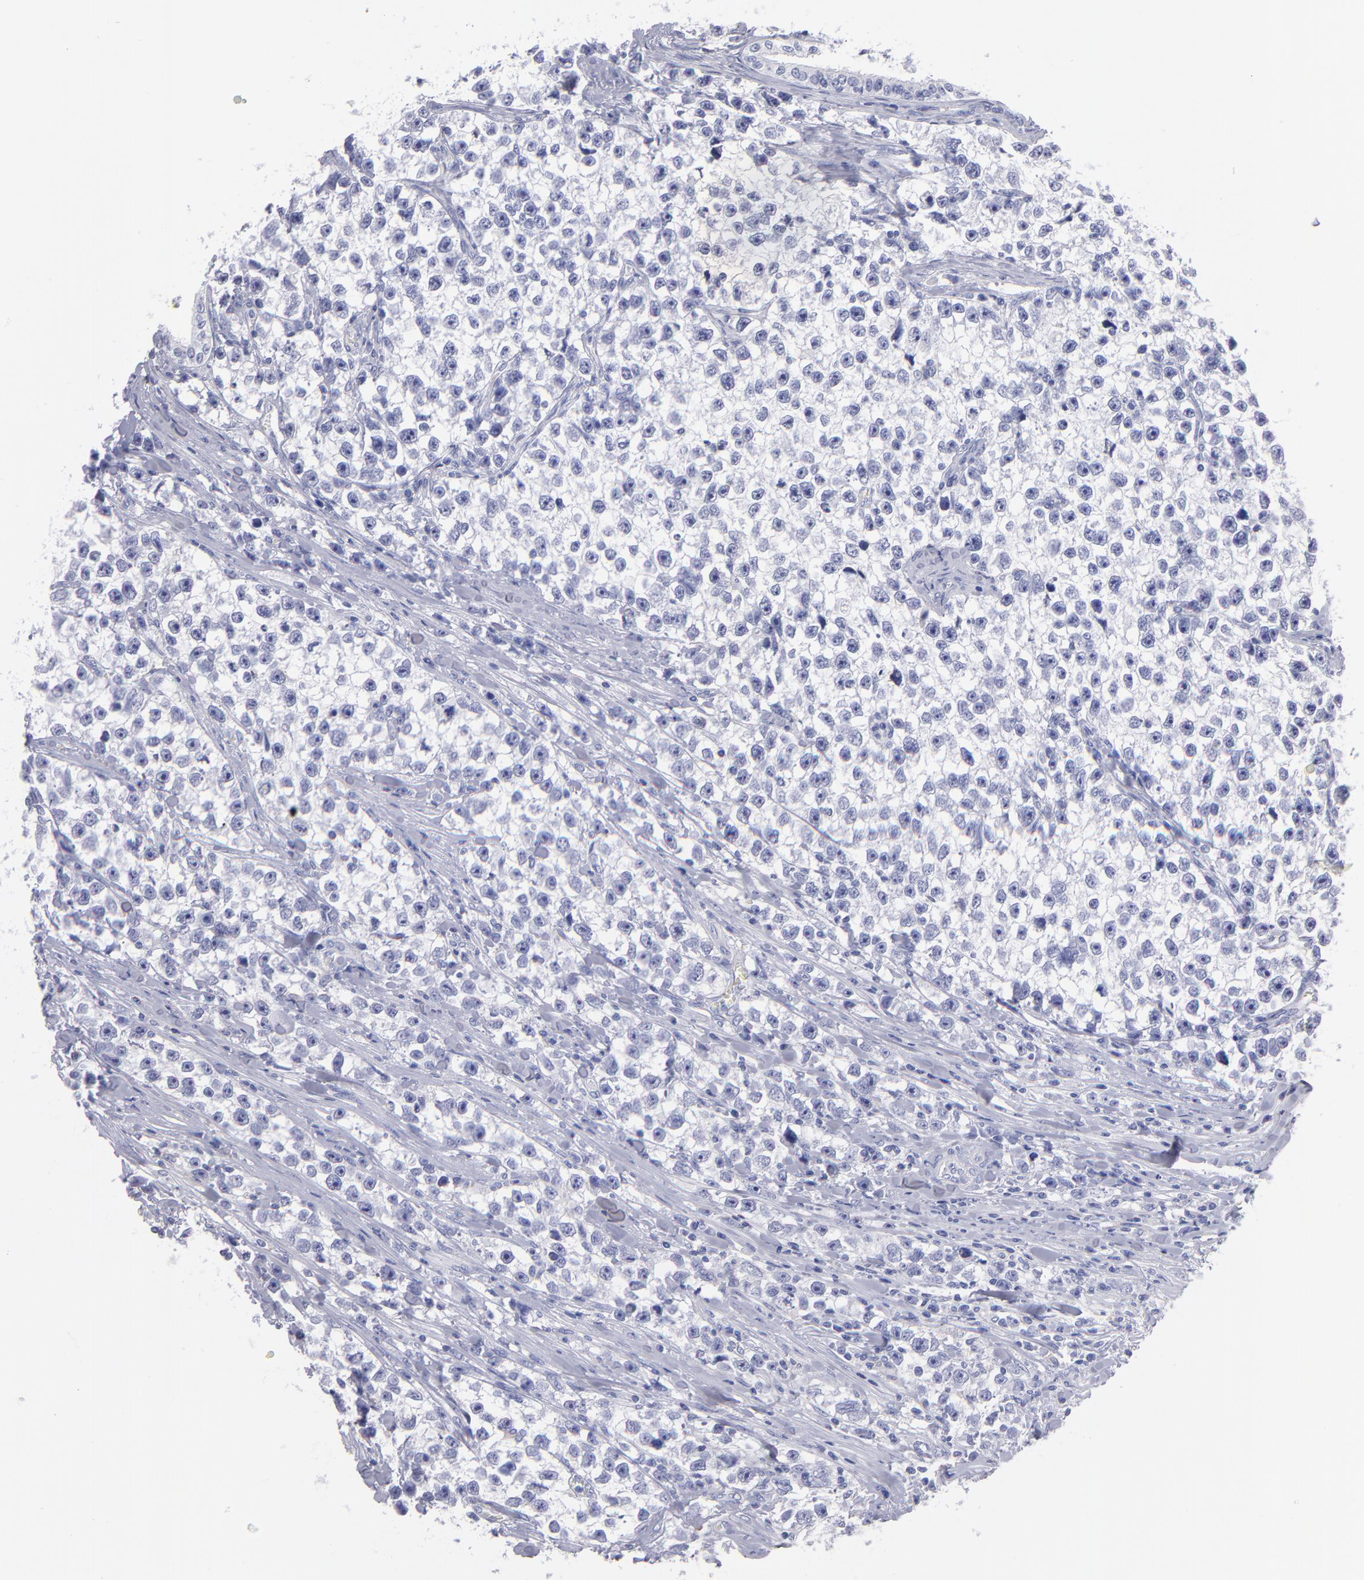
{"staining": {"intensity": "negative", "quantity": "none", "location": "none"}, "tissue": "testis cancer", "cell_type": "Tumor cells", "image_type": "cancer", "snomed": [{"axis": "morphology", "description": "Seminoma, NOS"}, {"axis": "morphology", "description": "Carcinoma, Embryonal, NOS"}, {"axis": "topography", "description": "Testis"}], "caption": "IHC photomicrograph of human testis cancer (seminoma) stained for a protein (brown), which demonstrates no staining in tumor cells.", "gene": "MB", "patient": {"sex": "male", "age": 30}}